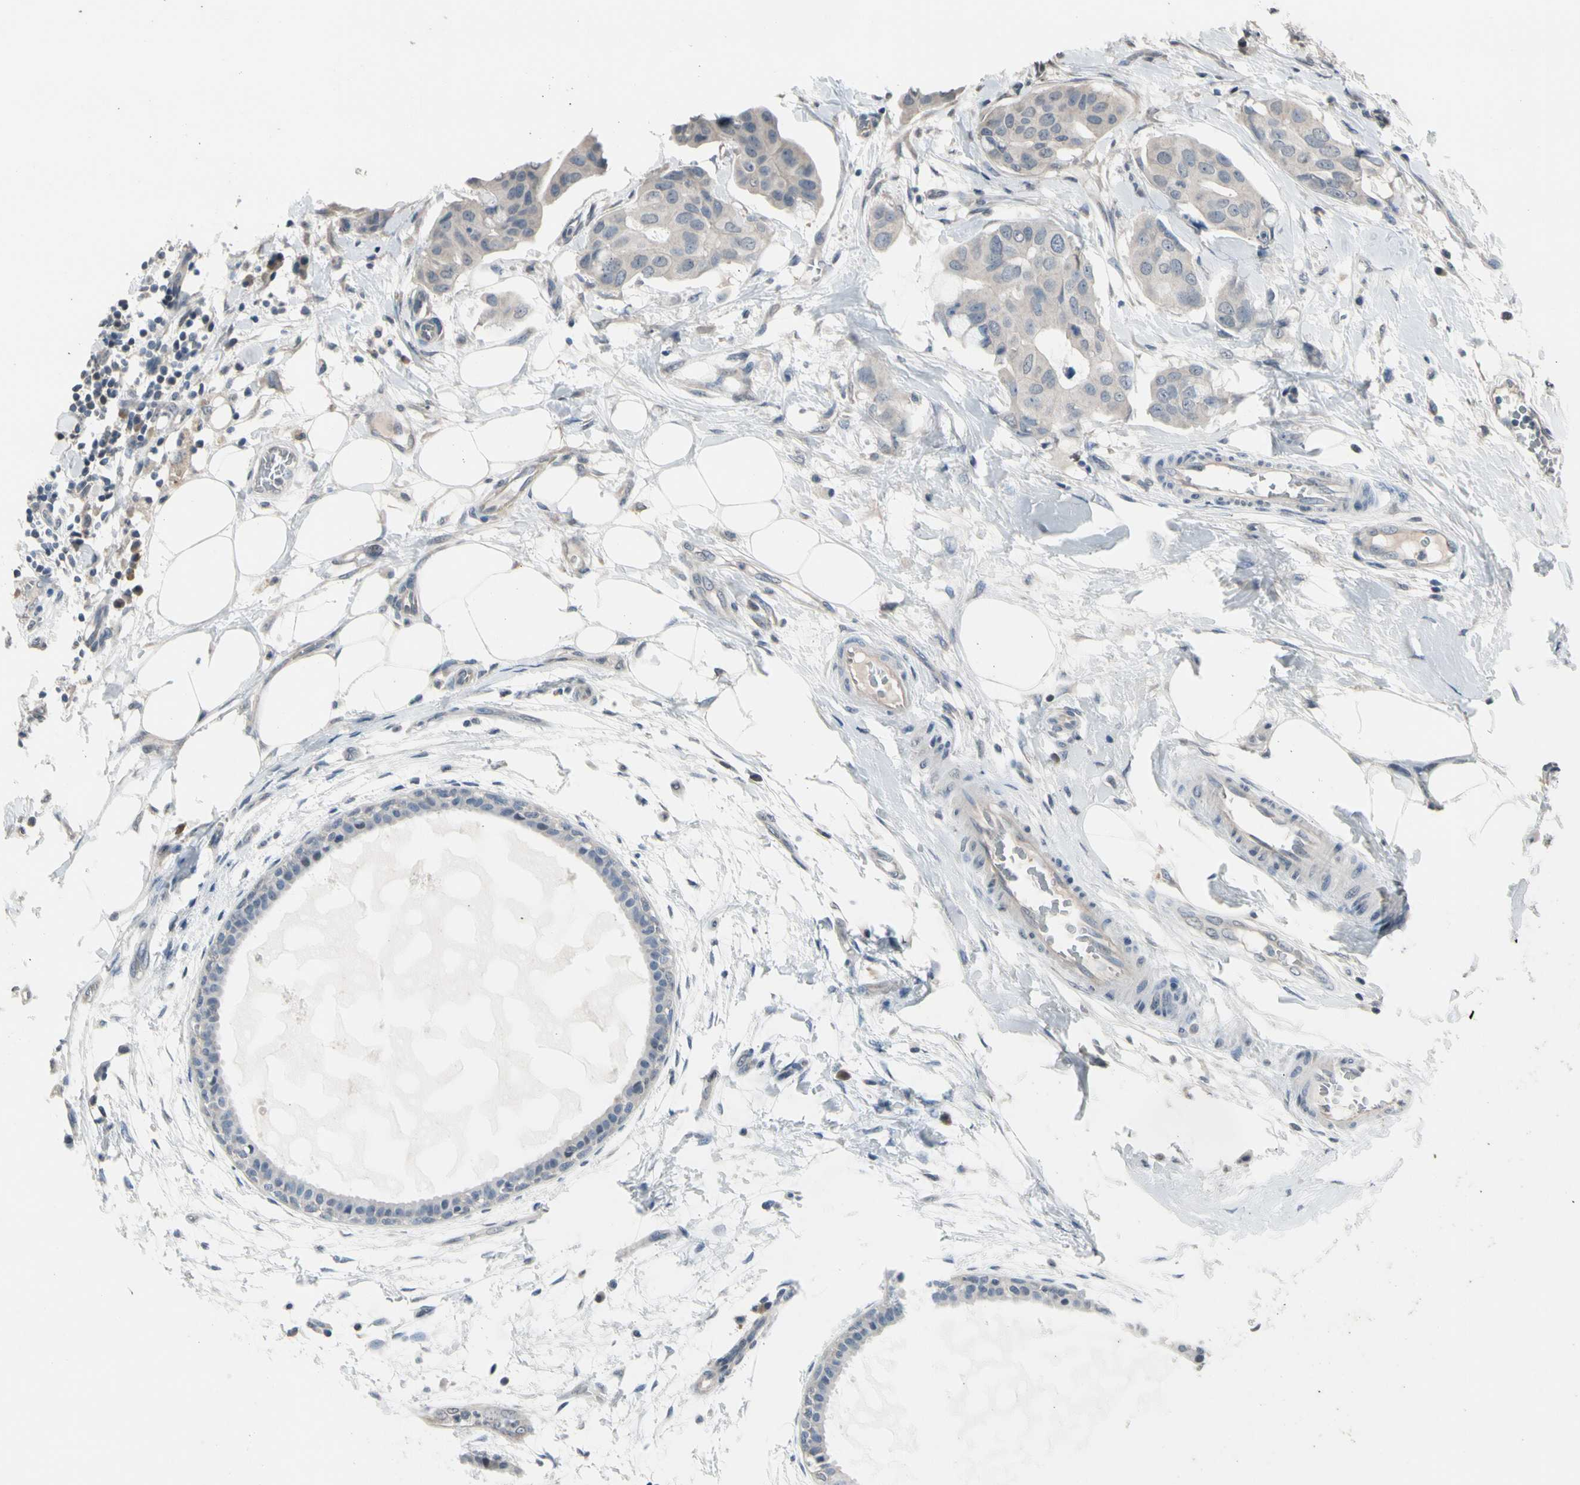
{"staining": {"intensity": "weak", "quantity": "25%-75%", "location": "cytoplasmic/membranous"}, "tissue": "breast cancer", "cell_type": "Tumor cells", "image_type": "cancer", "snomed": [{"axis": "morphology", "description": "Duct carcinoma"}, {"axis": "topography", "description": "Breast"}], "caption": "About 25%-75% of tumor cells in breast cancer (intraductal carcinoma) demonstrate weak cytoplasmic/membranous protein staining as visualized by brown immunohistochemical staining.", "gene": "SV2A", "patient": {"sex": "female", "age": 40}}